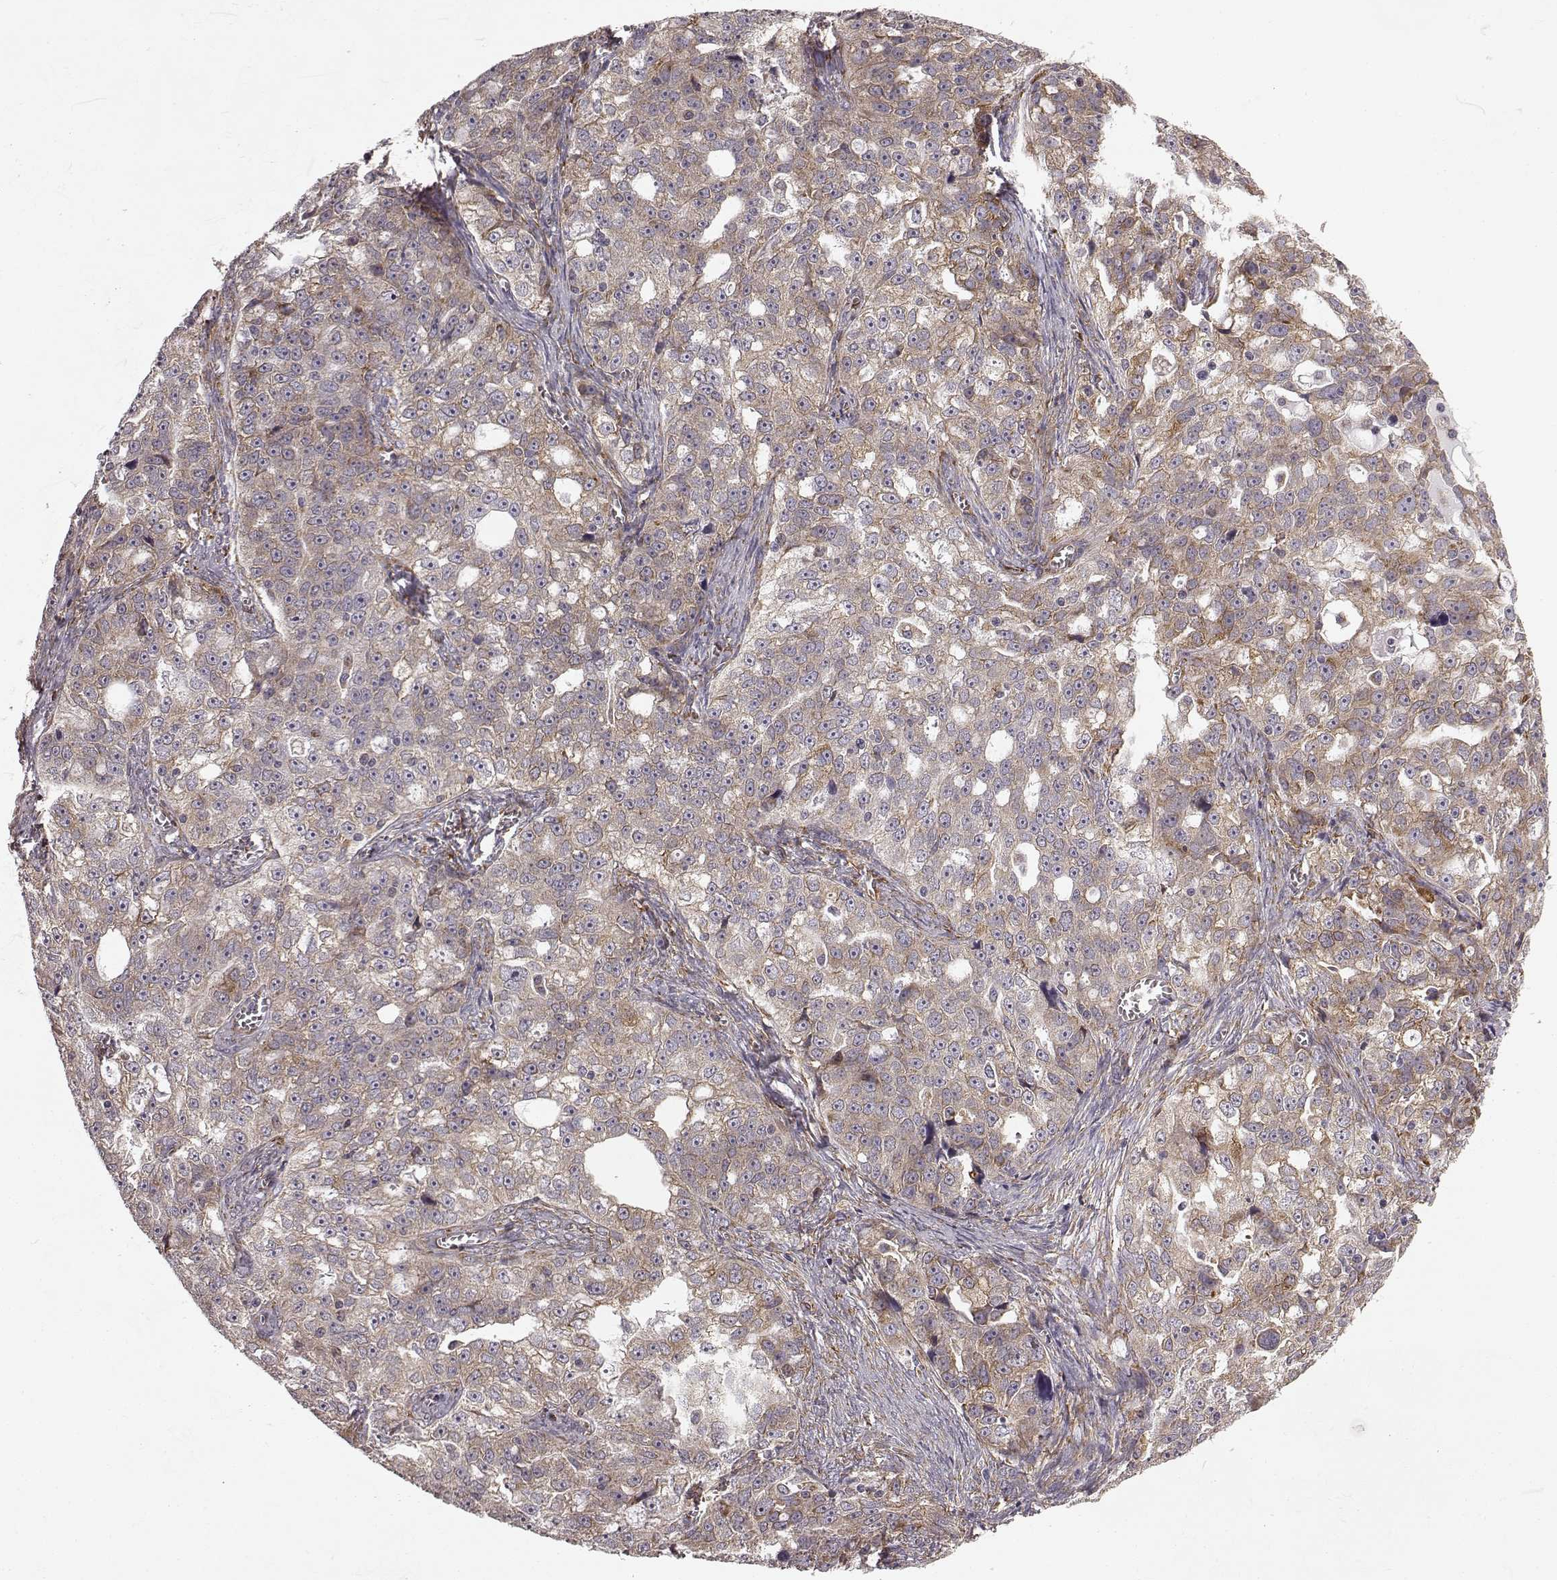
{"staining": {"intensity": "moderate", "quantity": "<25%", "location": "cytoplasmic/membranous"}, "tissue": "ovarian cancer", "cell_type": "Tumor cells", "image_type": "cancer", "snomed": [{"axis": "morphology", "description": "Cystadenocarcinoma, serous, NOS"}, {"axis": "topography", "description": "Ovary"}], "caption": "There is low levels of moderate cytoplasmic/membranous staining in tumor cells of ovarian cancer (serous cystadenocarcinoma), as demonstrated by immunohistochemical staining (brown color).", "gene": "TMEM14A", "patient": {"sex": "female", "age": 51}}